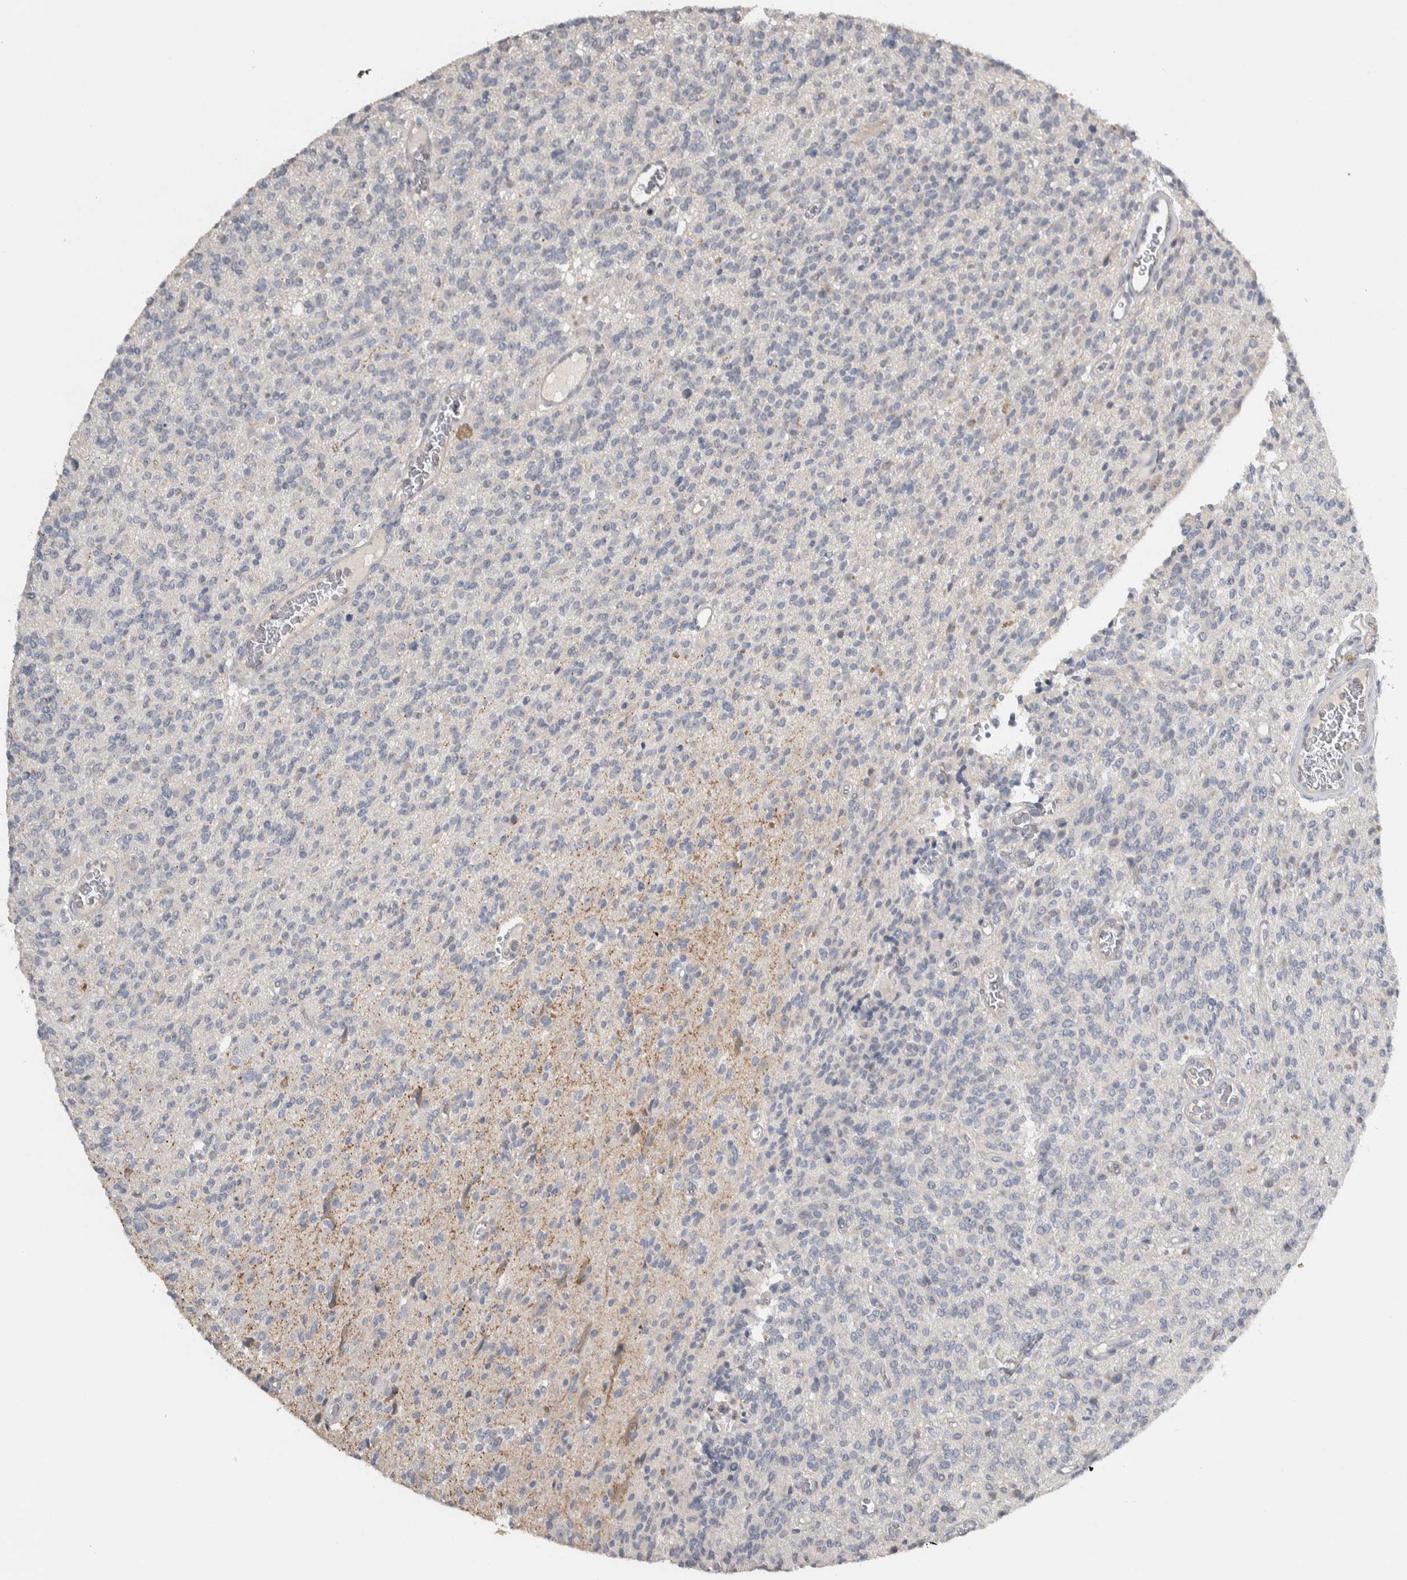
{"staining": {"intensity": "negative", "quantity": "none", "location": "none"}, "tissue": "glioma", "cell_type": "Tumor cells", "image_type": "cancer", "snomed": [{"axis": "morphology", "description": "Glioma, malignant, High grade"}, {"axis": "topography", "description": "Brain"}], "caption": "IHC histopathology image of human malignant glioma (high-grade) stained for a protein (brown), which exhibits no positivity in tumor cells.", "gene": "EIF3H", "patient": {"sex": "male", "age": 34}}